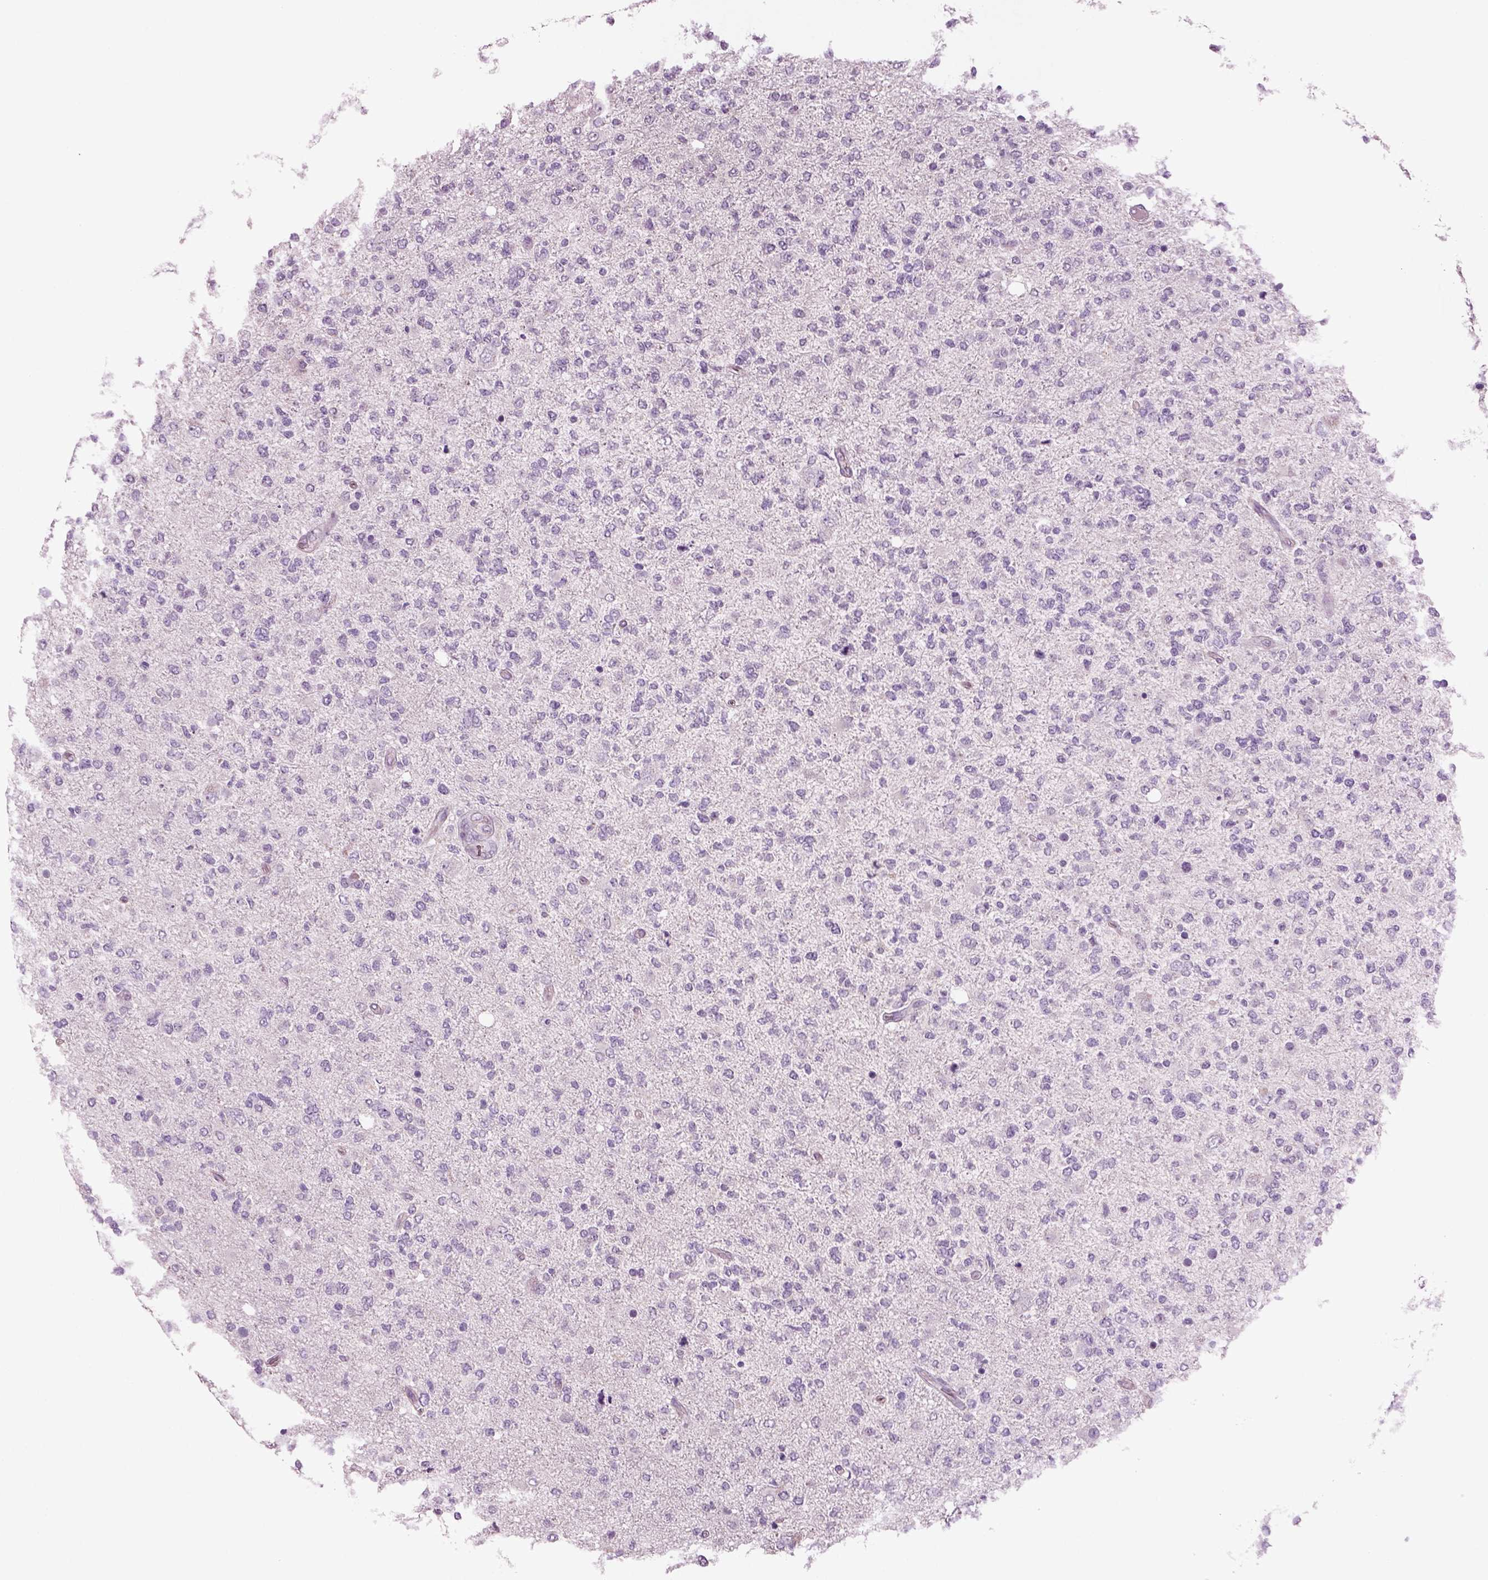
{"staining": {"intensity": "negative", "quantity": "none", "location": "none"}, "tissue": "glioma", "cell_type": "Tumor cells", "image_type": "cancer", "snomed": [{"axis": "morphology", "description": "Glioma, malignant, High grade"}, {"axis": "topography", "description": "Cerebral cortex"}], "caption": "IHC photomicrograph of human malignant glioma (high-grade) stained for a protein (brown), which exhibits no positivity in tumor cells.", "gene": "COL9A2", "patient": {"sex": "male", "age": 70}}